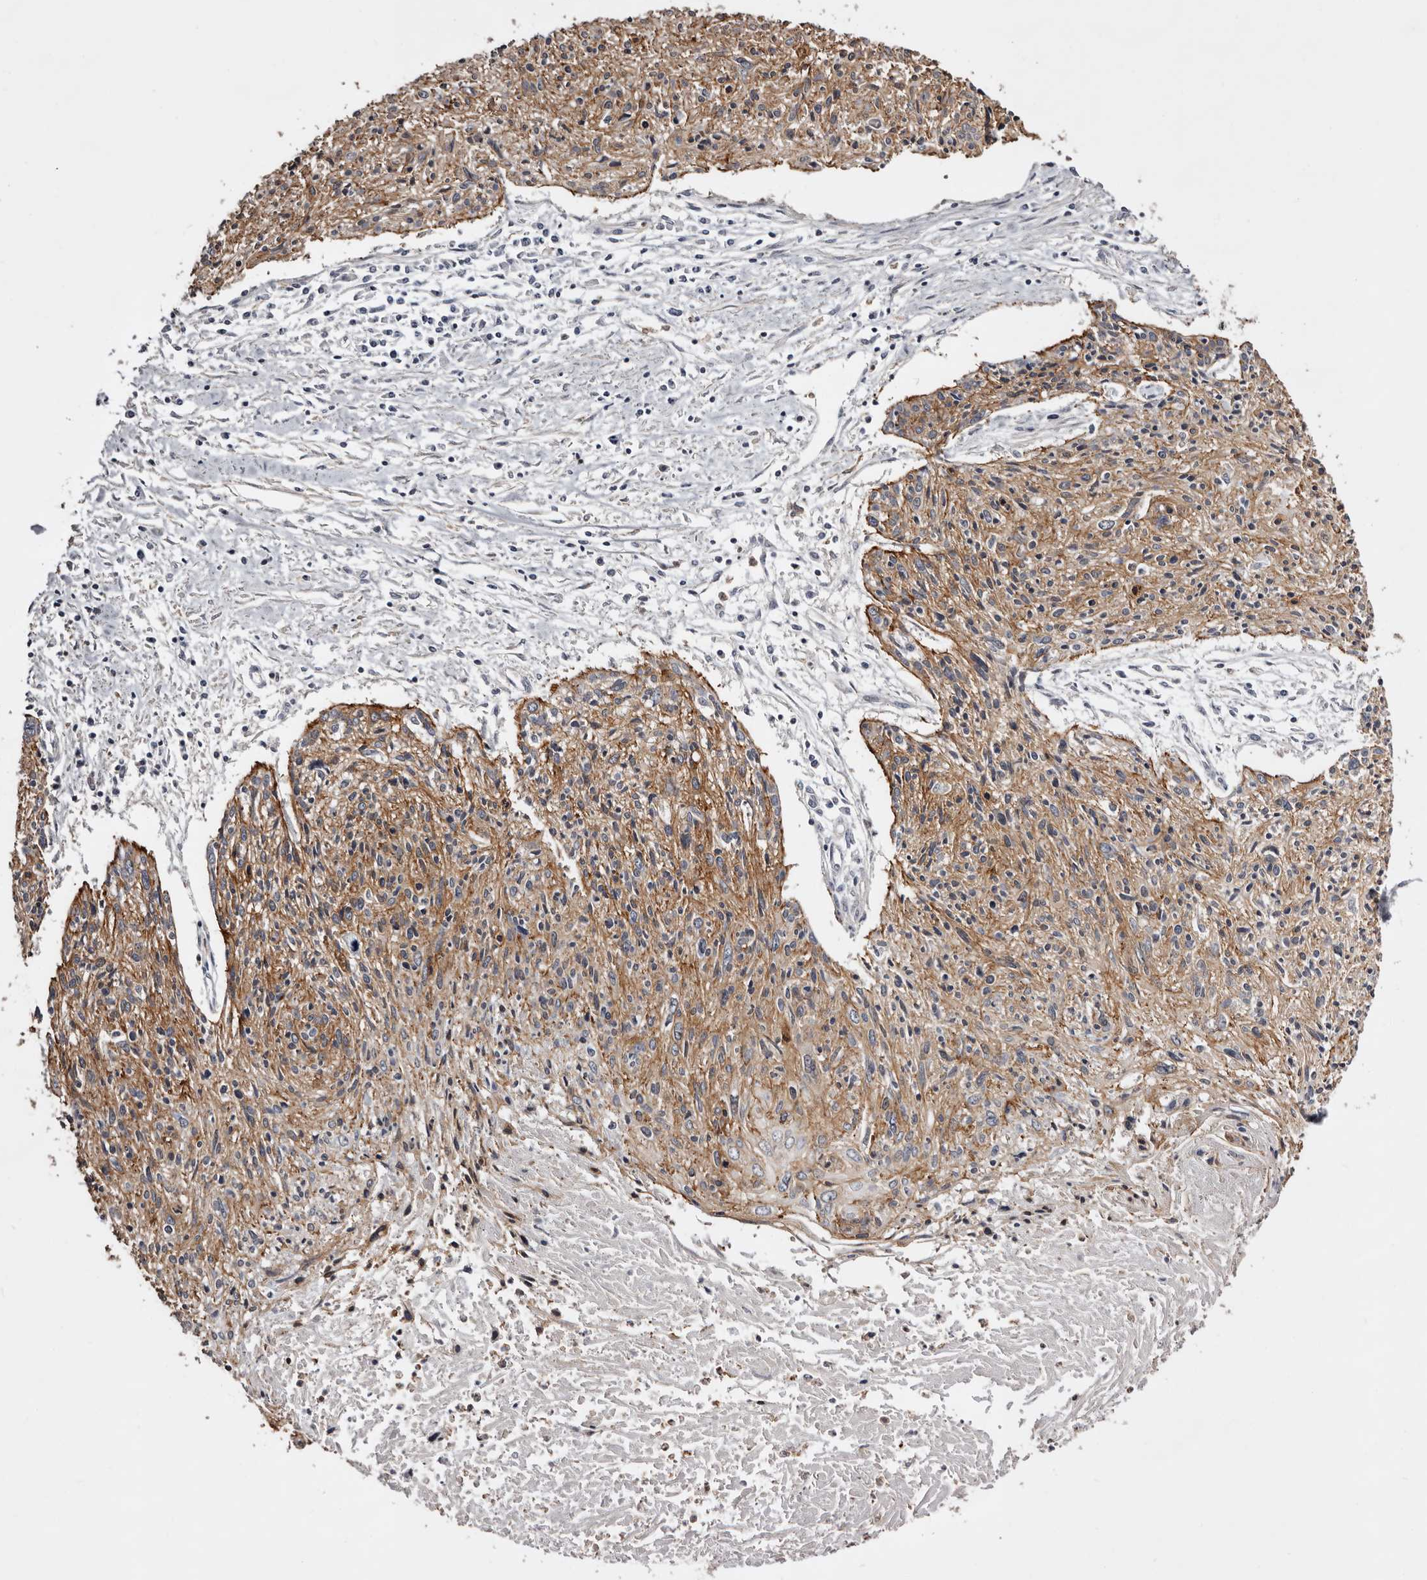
{"staining": {"intensity": "moderate", "quantity": ">75%", "location": "cytoplasmic/membranous"}, "tissue": "cervical cancer", "cell_type": "Tumor cells", "image_type": "cancer", "snomed": [{"axis": "morphology", "description": "Squamous cell carcinoma, NOS"}, {"axis": "topography", "description": "Cervix"}], "caption": "A high-resolution image shows IHC staining of squamous cell carcinoma (cervical), which demonstrates moderate cytoplasmic/membranous positivity in approximately >75% of tumor cells.", "gene": "LAD1", "patient": {"sex": "female", "age": 51}}